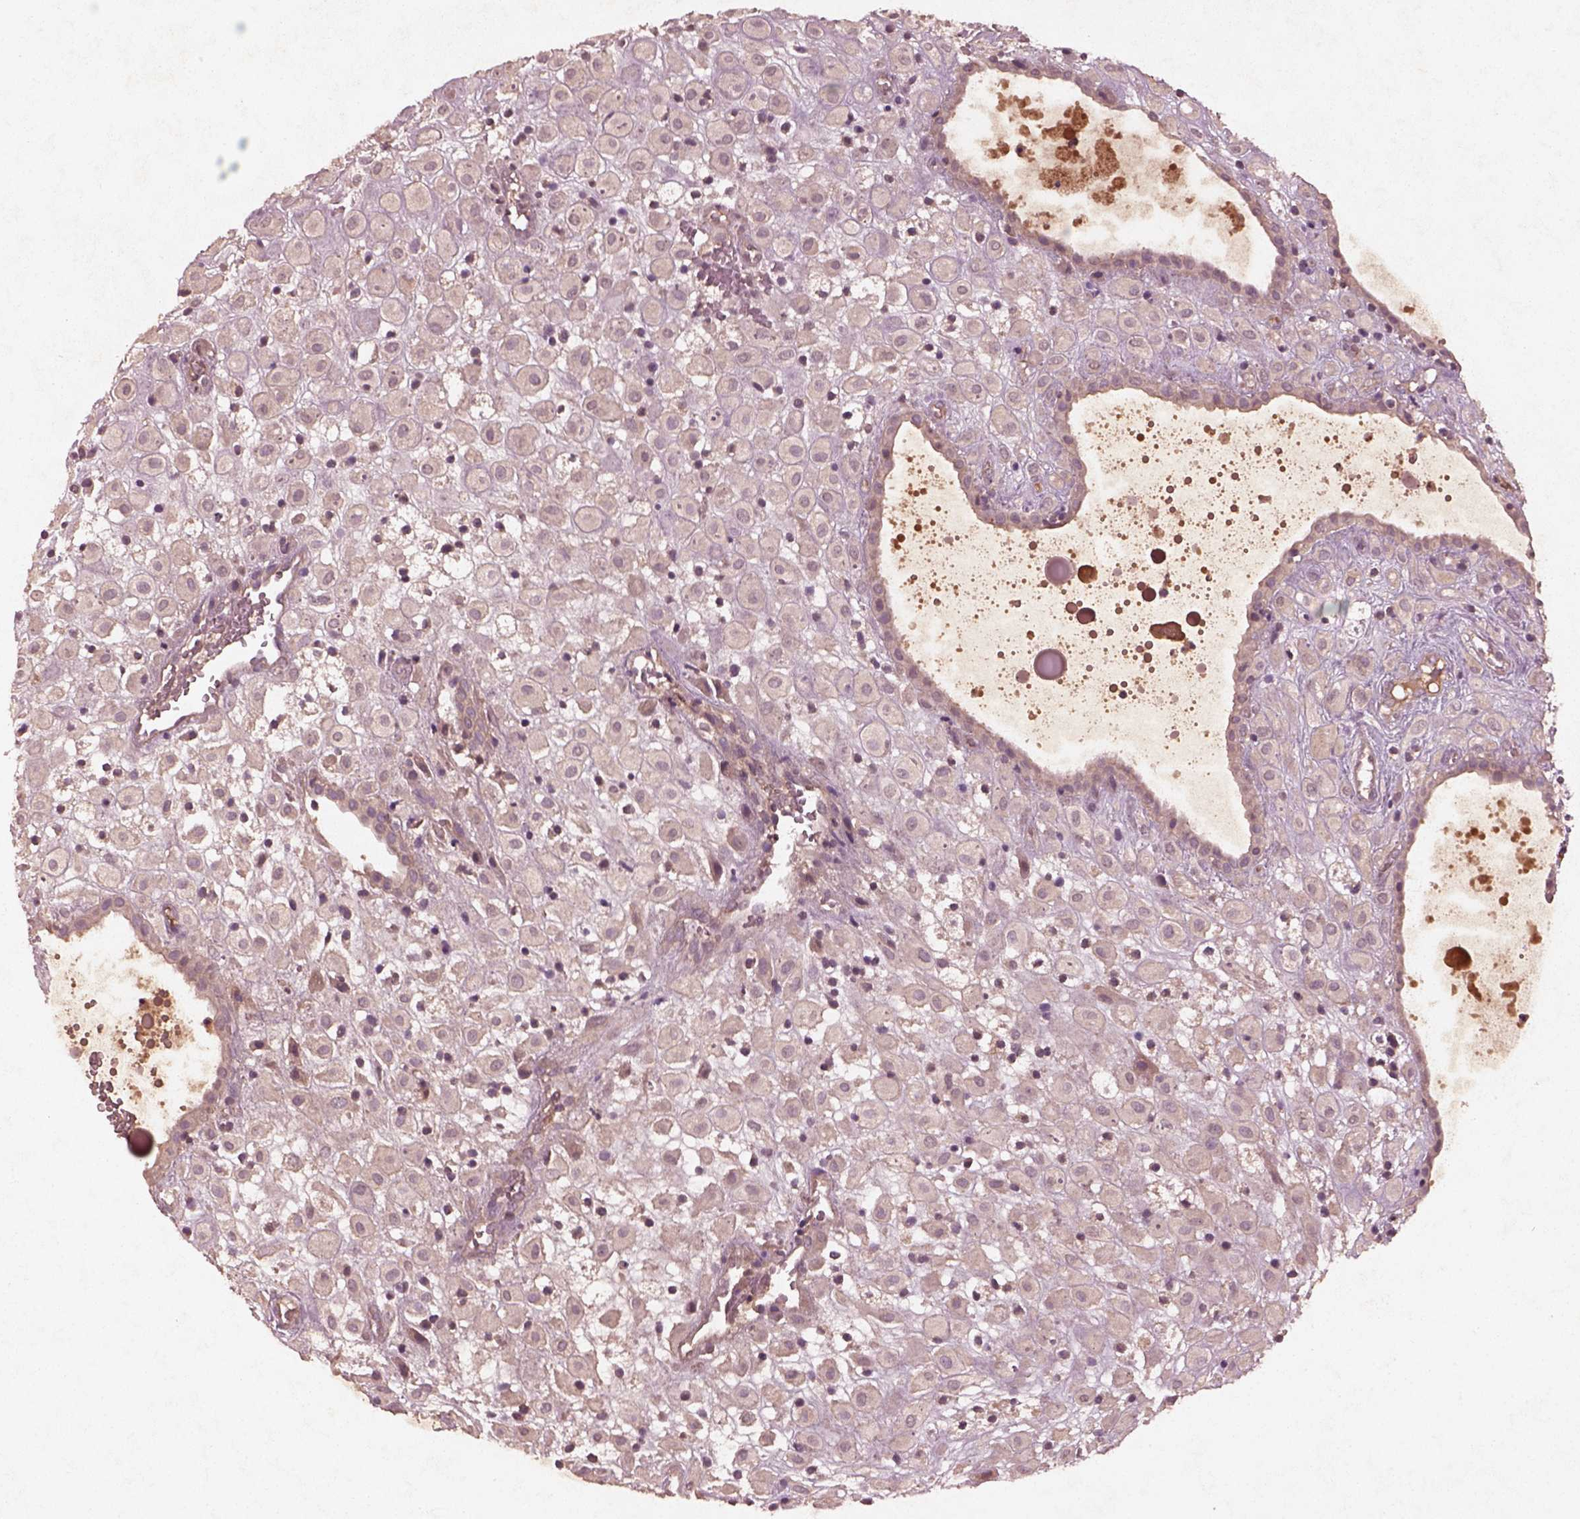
{"staining": {"intensity": "negative", "quantity": "none", "location": "none"}, "tissue": "placenta", "cell_type": "Decidual cells", "image_type": "normal", "snomed": [{"axis": "morphology", "description": "Normal tissue, NOS"}, {"axis": "topography", "description": "Placenta"}], "caption": "Immunohistochemistry of benign placenta exhibits no expression in decidual cells.", "gene": "FAM234A", "patient": {"sex": "female", "age": 24}}